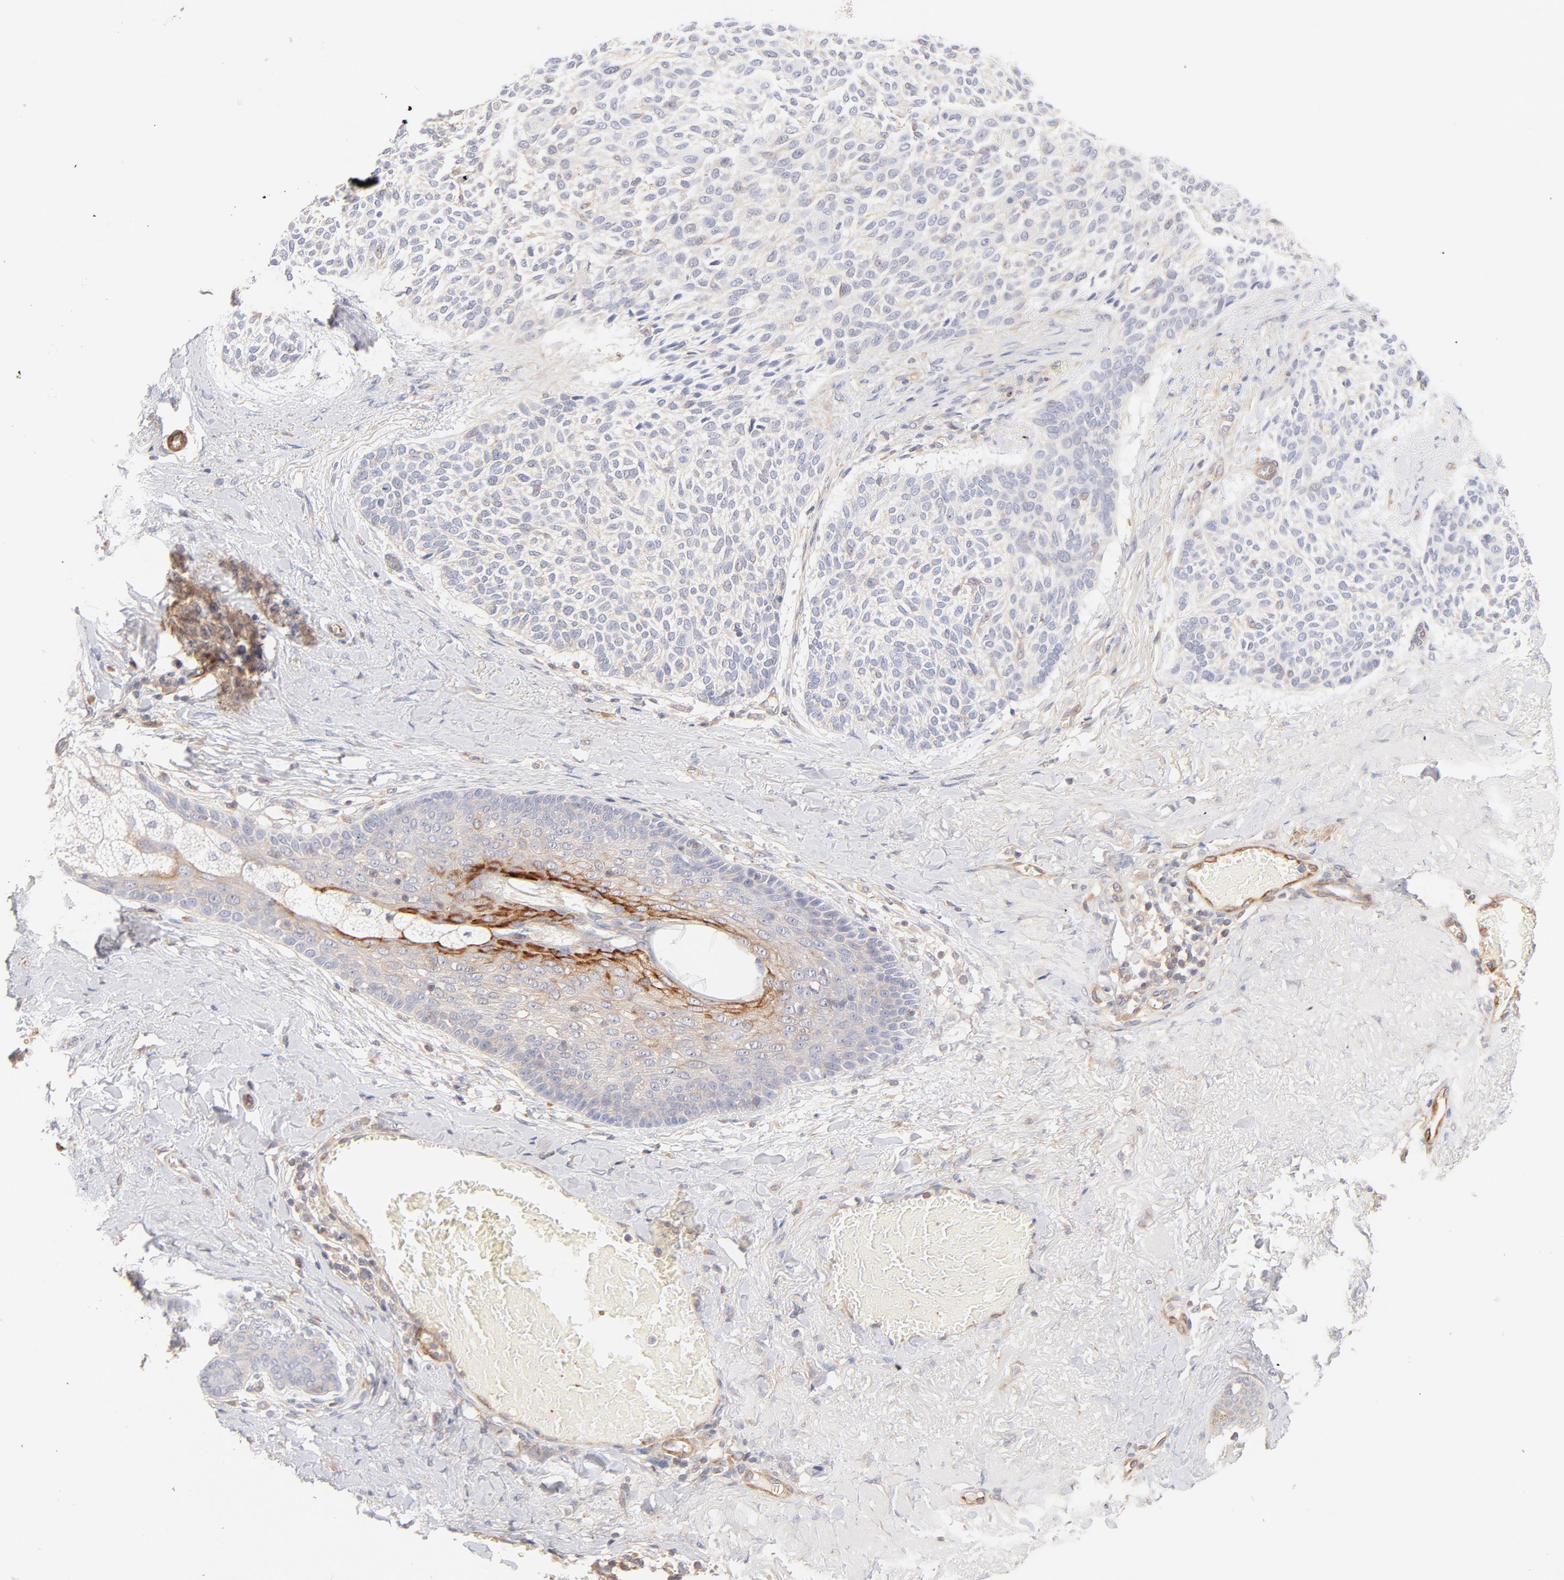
{"staining": {"intensity": "negative", "quantity": "none", "location": "none"}, "tissue": "skin cancer", "cell_type": "Tumor cells", "image_type": "cancer", "snomed": [{"axis": "morphology", "description": "Normal tissue, NOS"}, {"axis": "morphology", "description": "Basal cell carcinoma"}, {"axis": "topography", "description": "Skin"}], "caption": "A micrograph of human basal cell carcinoma (skin) is negative for staining in tumor cells.", "gene": "LDLRAP1", "patient": {"sex": "female", "age": 70}}